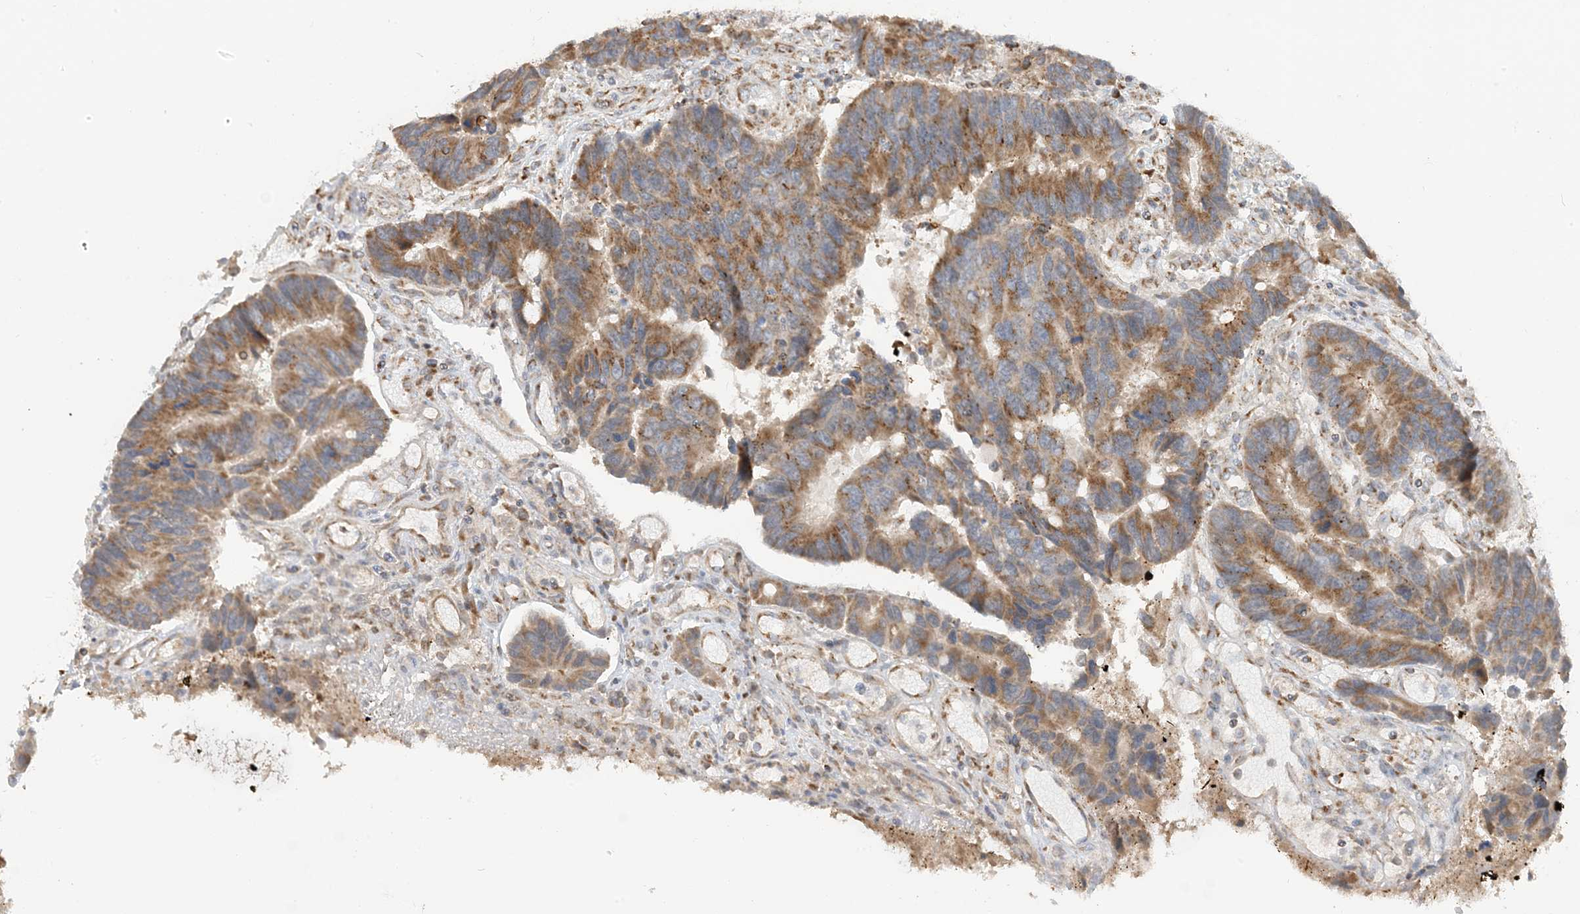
{"staining": {"intensity": "moderate", "quantity": ">75%", "location": "cytoplasmic/membranous"}, "tissue": "colorectal cancer", "cell_type": "Tumor cells", "image_type": "cancer", "snomed": [{"axis": "morphology", "description": "Adenocarcinoma, NOS"}, {"axis": "topography", "description": "Rectum"}], "caption": "A photomicrograph of colorectal adenocarcinoma stained for a protein displays moderate cytoplasmic/membranous brown staining in tumor cells. (DAB = brown stain, brightfield microscopy at high magnification).", "gene": "SLC25A12", "patient": {"sex": "male", "age": 84}}